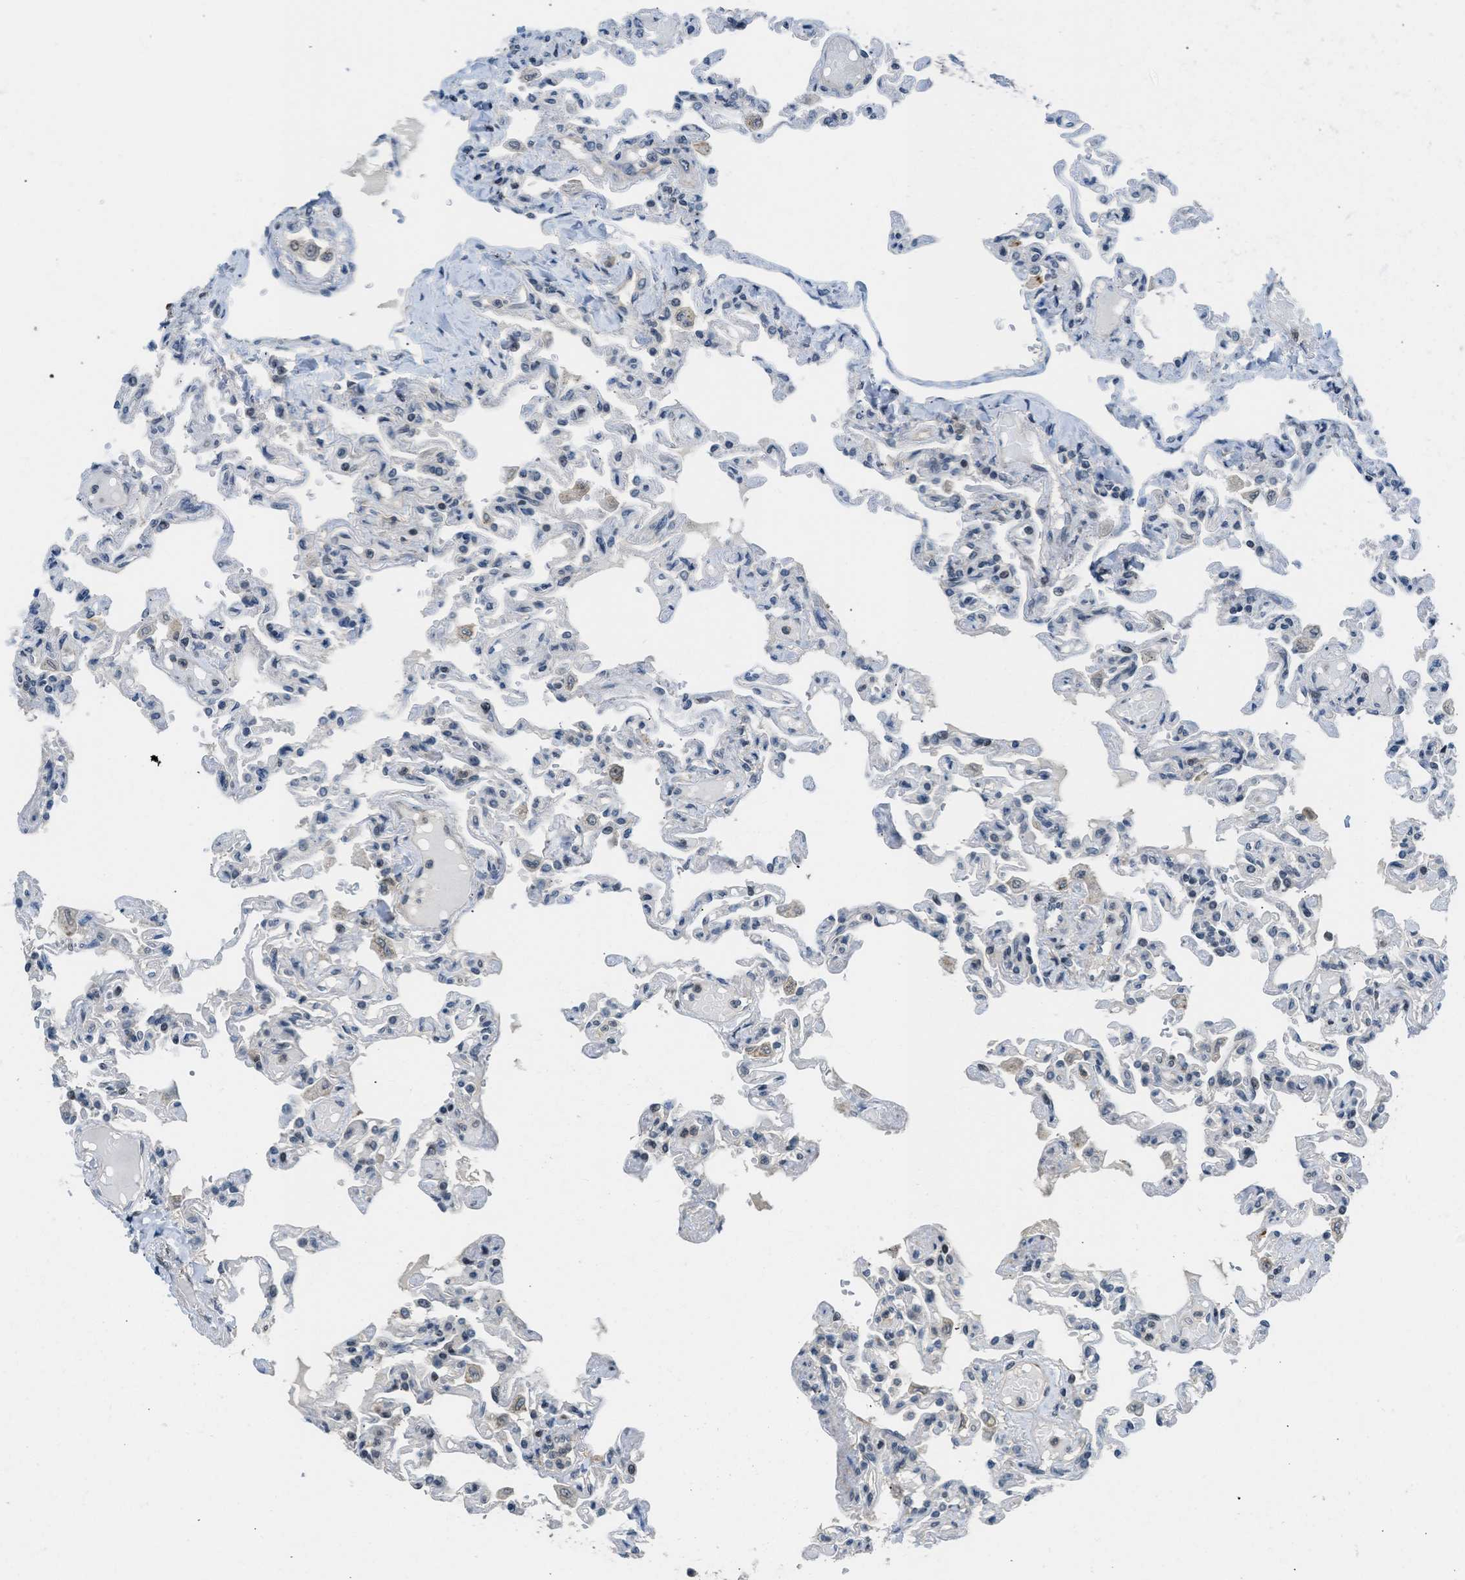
{"staining": {"intensity": "weak", "quantity": "<25%", "location": "cytoplasmic/membranous"}, "tissue": "lung", "cell_type": "Alveolar cells", "image_type": "normal", "snomed": [{"axis": "morphology", "description": "Normal tissue, NOS"}, {"axis": "topography", "description": "Lung"}], "caption": "IHC micrograph of unremarkable lung stained for a protein (brown), which shows no positivity in alveolar cells.", "gene": "TTBK2", "patient": {"sex": "male", "age": 21}}